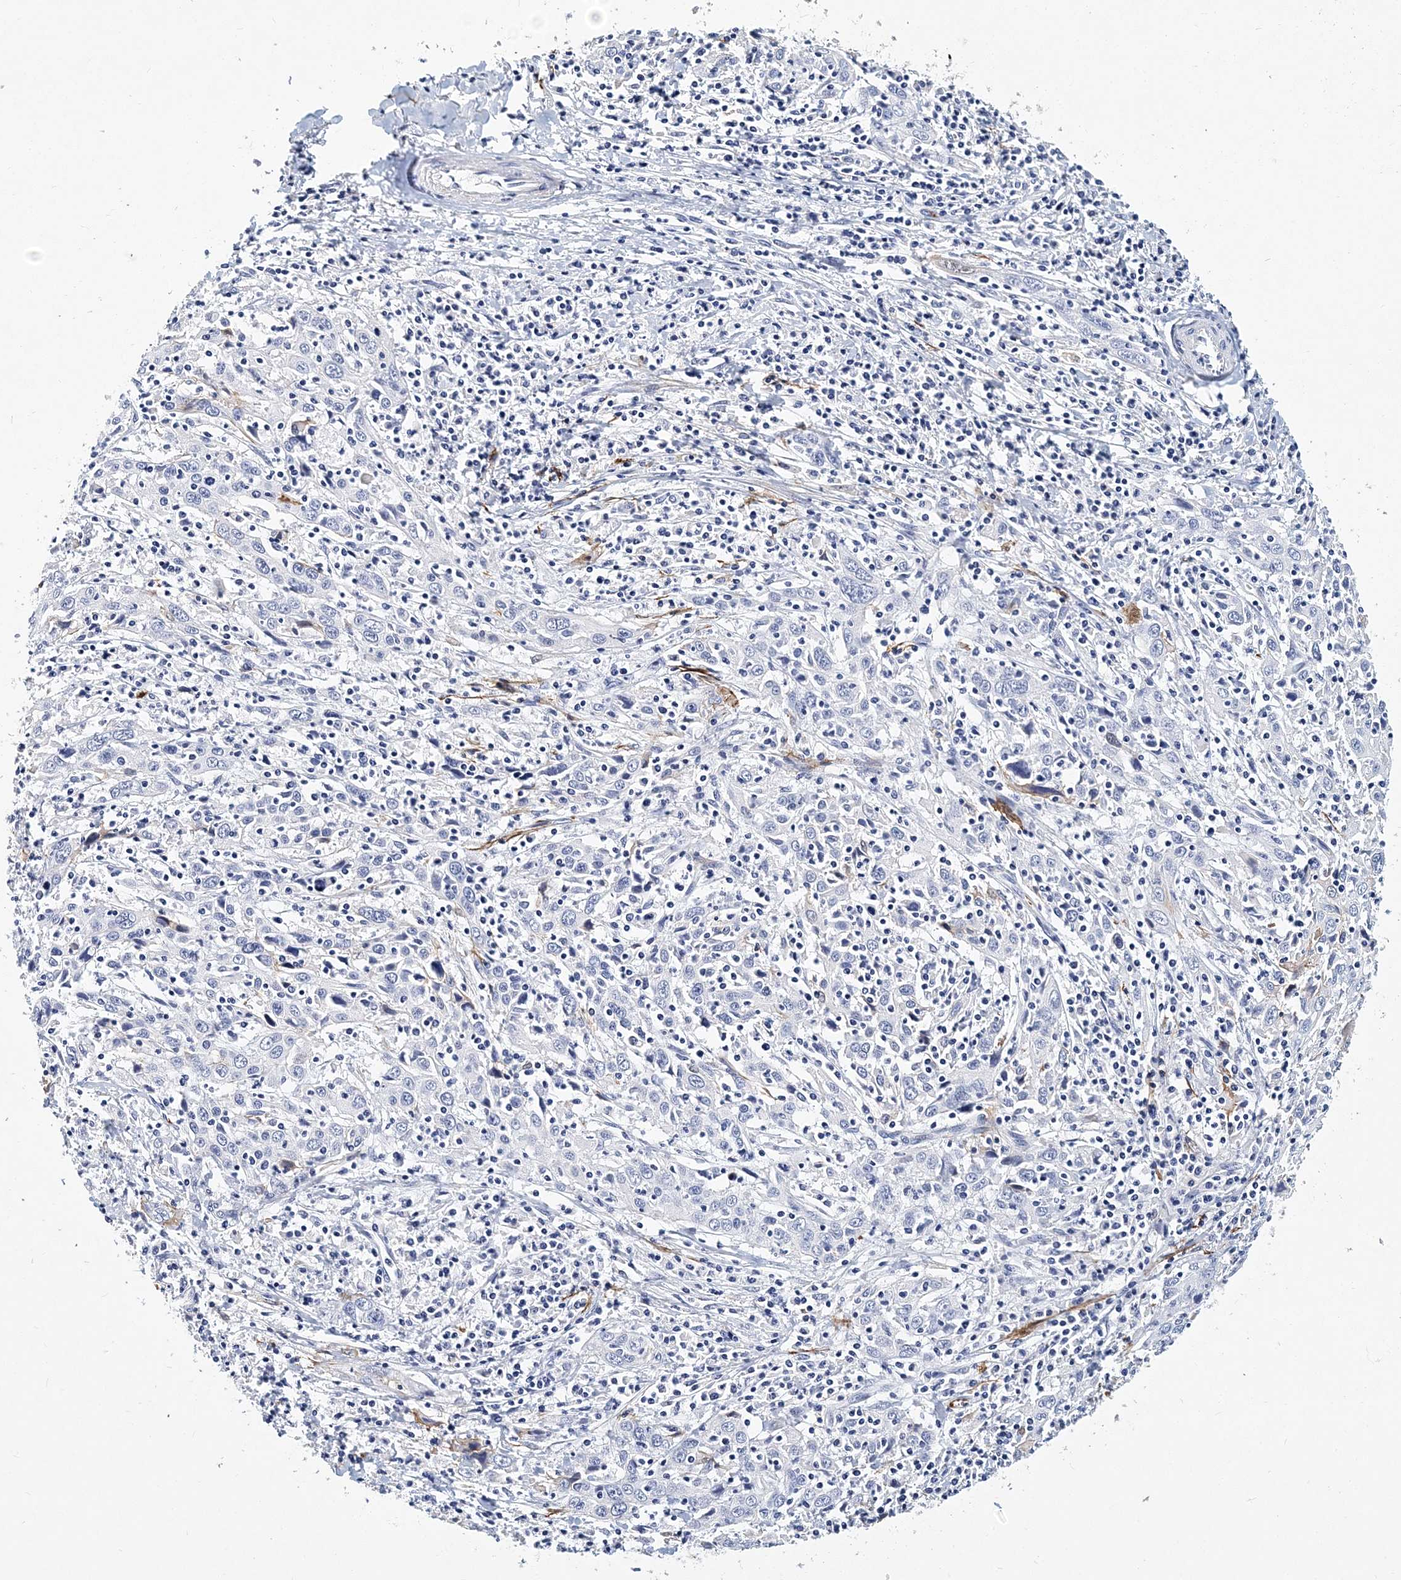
{"staining": {"intensity": "negative", "quantity": "none", "location": "none"}, "tissue": "cervical cancer", "cell_type": "Tumor cells", "image_type": "cancer", "snomed": [{"axis": "morphology", "description": "Squamous cell carcinoma, NOS"}, {"axis": "topography", "description": "Cervix"}], "caption": "The immunohistochemistry image has no significant staining in tumor cells of cervical cancer (squamous cell carcinoma) tissue.", "gene": "ITGA2B", "patient": {"sex": "female", "age": 46}}